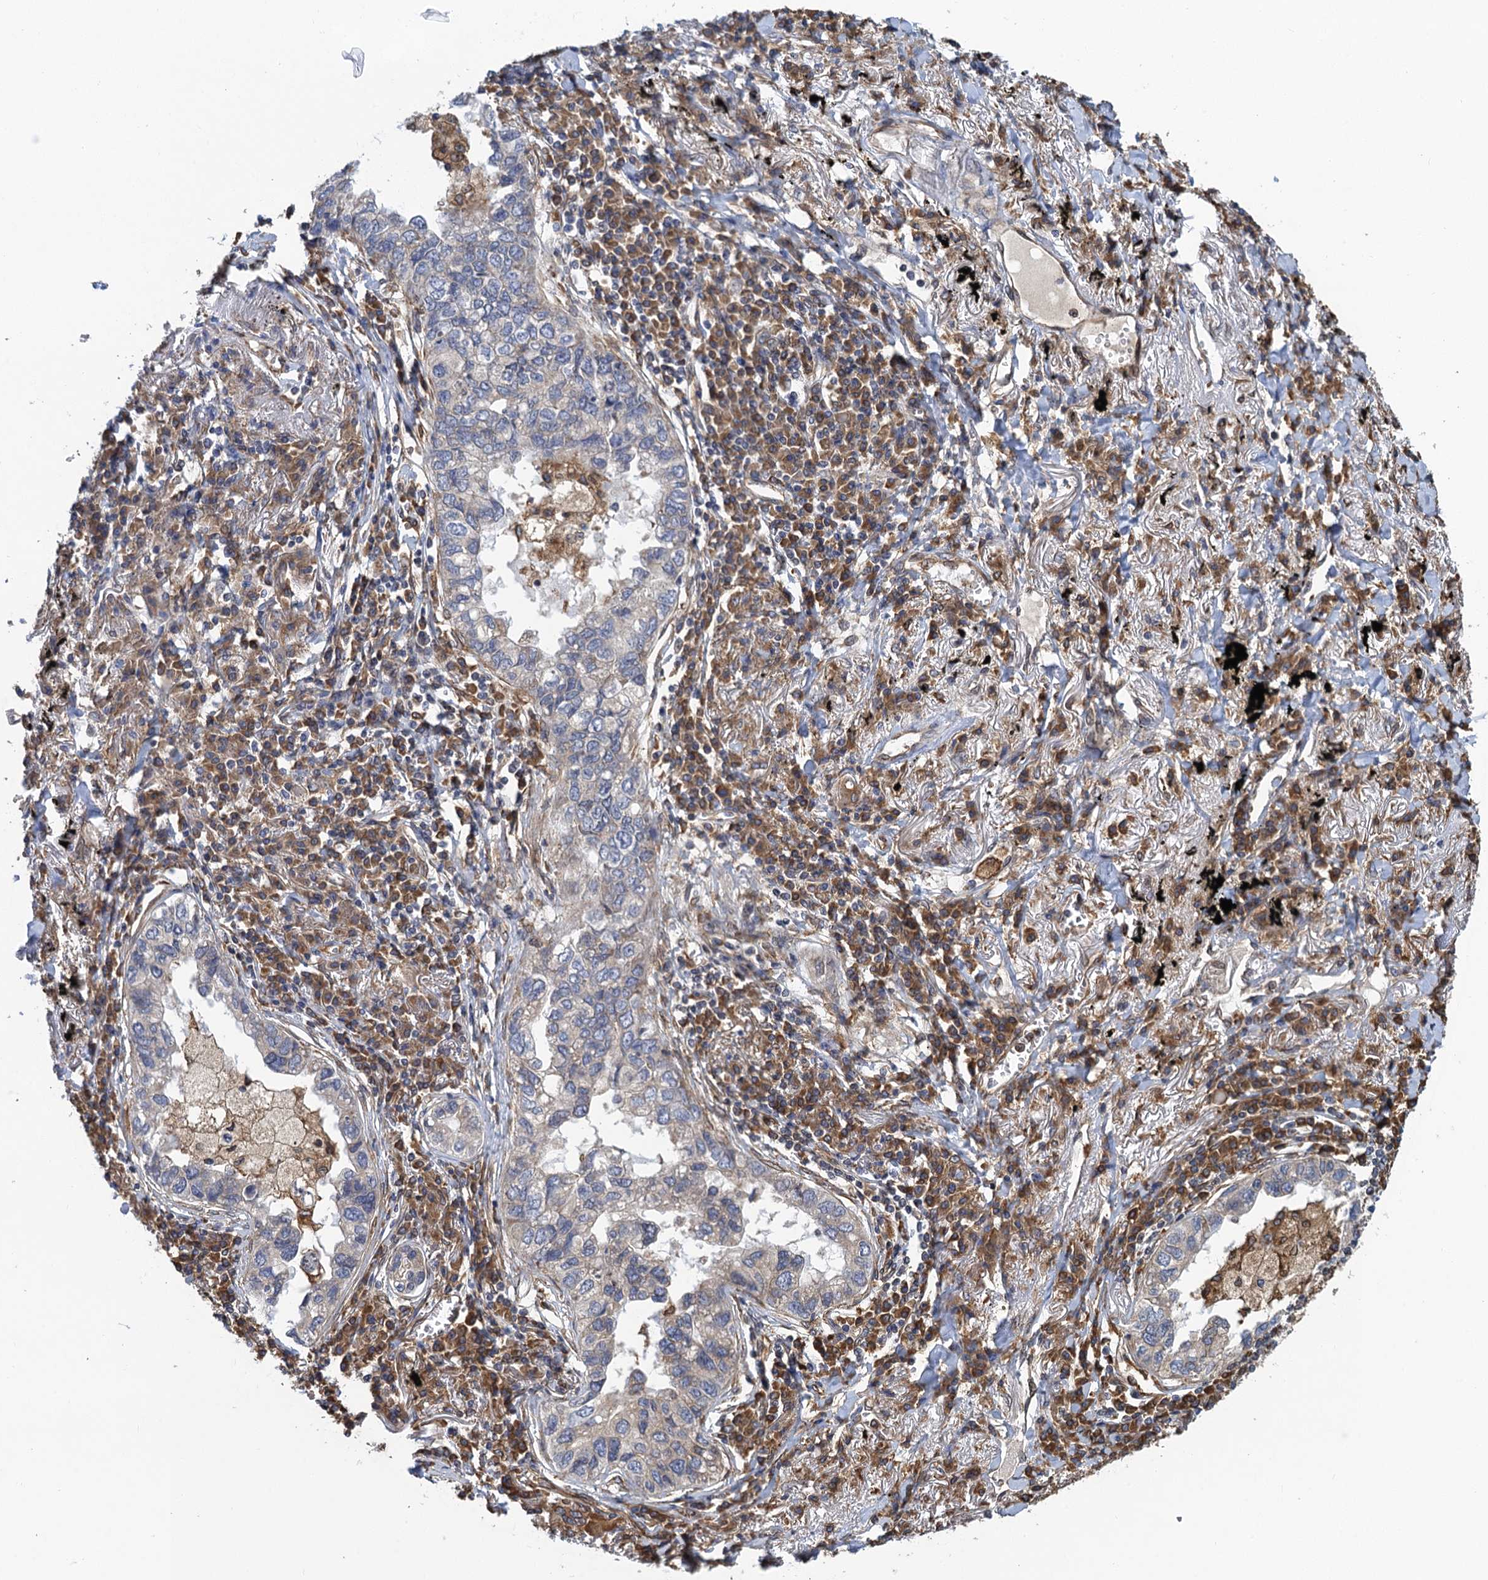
{"staining": {"intensity": "weak", "quantity": "<25%", "location": "cytoplasmic/membranous"}, "tissue": "lung cancer", "cell_type": "Tumor cells", "image_type": "cancer", "snomed": [{"axis": "morphology", "description": "Adenocarcinoma, NOS"}, {"axis": "topography", "description": "Lung"}], "caption": "There is no significant staining in tumor cells of lung cancer (adenocarcinoma).", "gene": "ARMC5", "patient": {"sex": "male", "age": 65}}